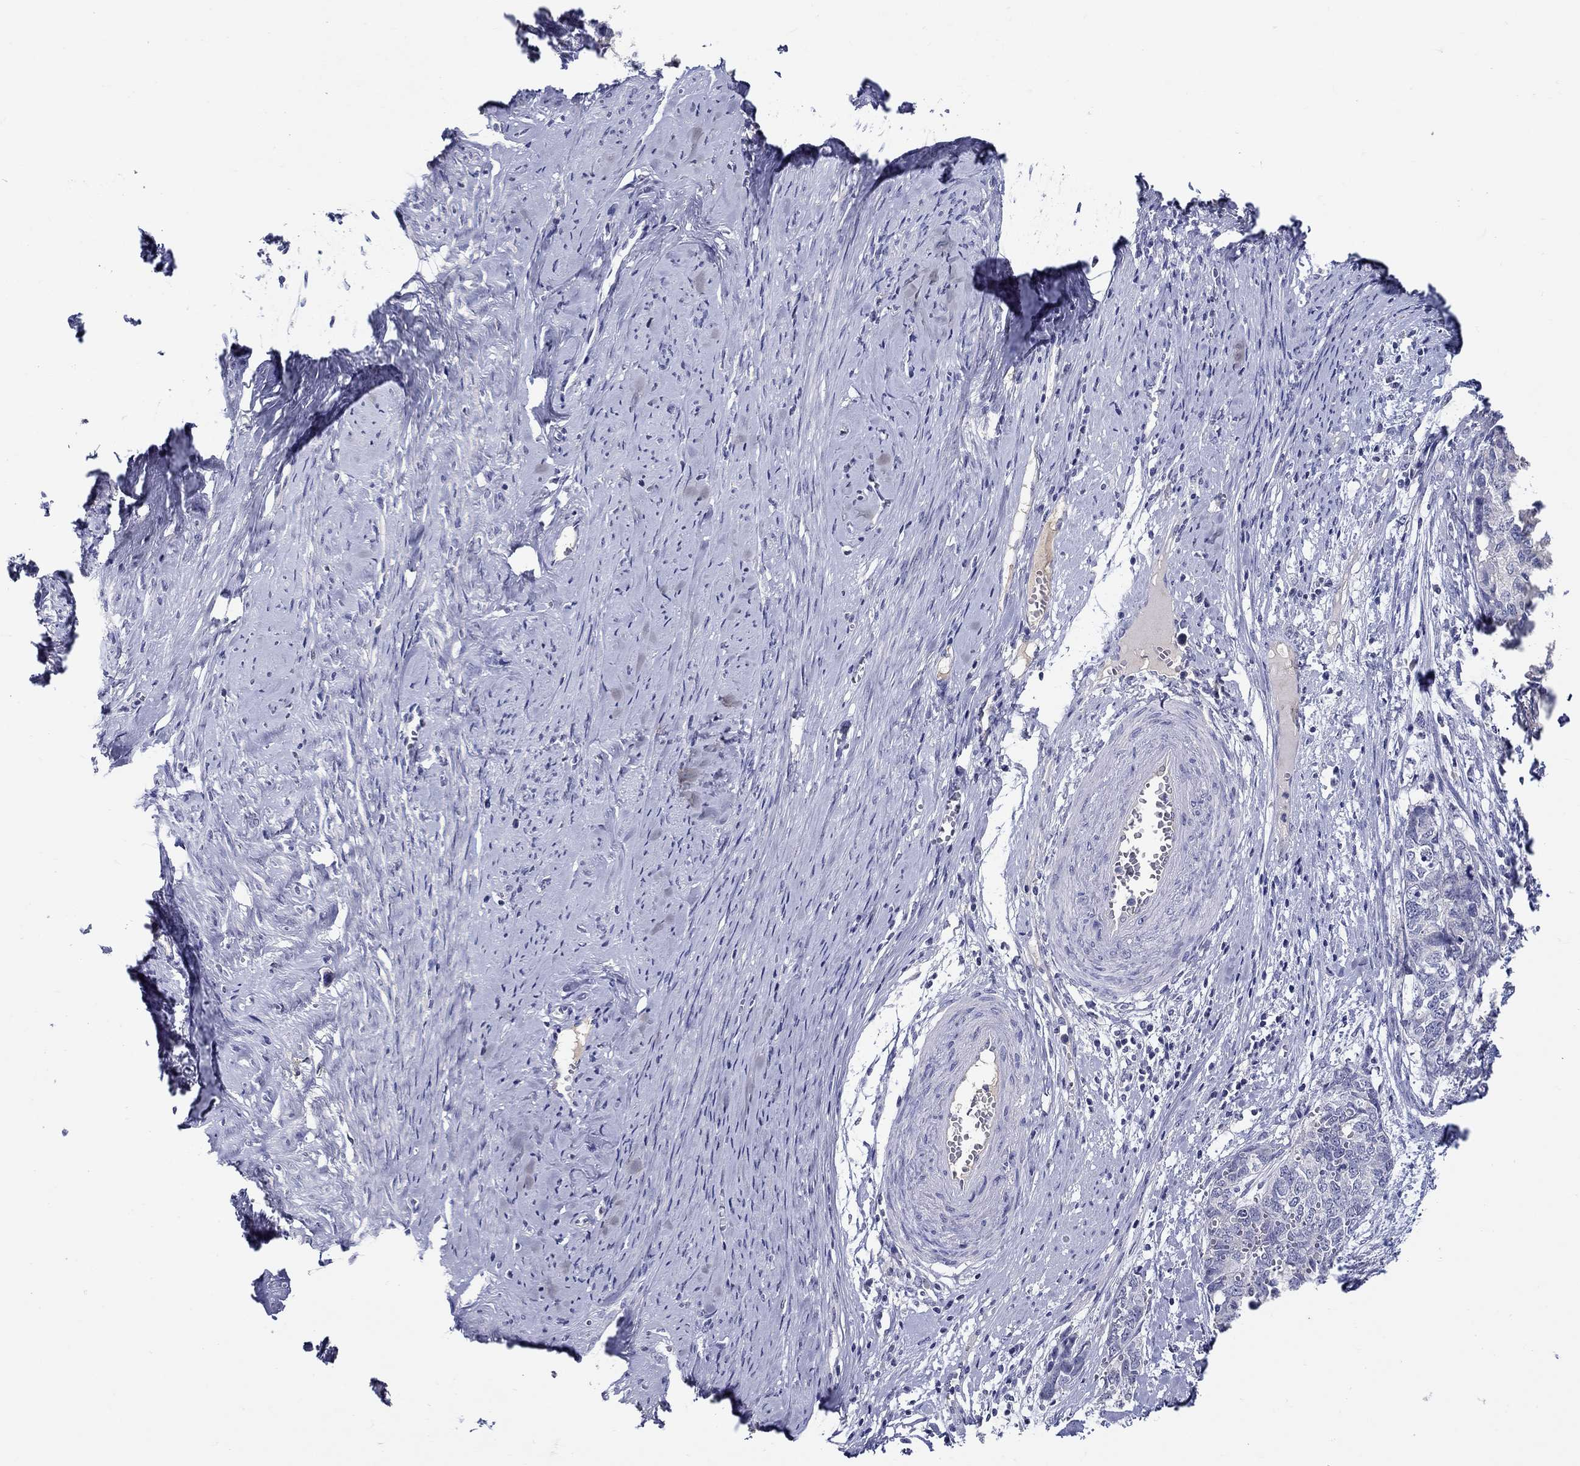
{"staining": {"intensity": "negative", "quantity": "none", "location": "none"}, "tissue": "cervical cancer", "cell_type": "Tumor cells", "image_type": "cancer", "snomed": [{"axis": "morphology", "description": "Squamous cell carcinoma, NOS"}, {"axis": "topography", "description": "Cervix"}], "caption": "Tumor cells are negative for brown protein staining in cervical squamous cell carcinoma.", "gene": "SLC30A3", "patient": {"sex": "female", "age": 63}}